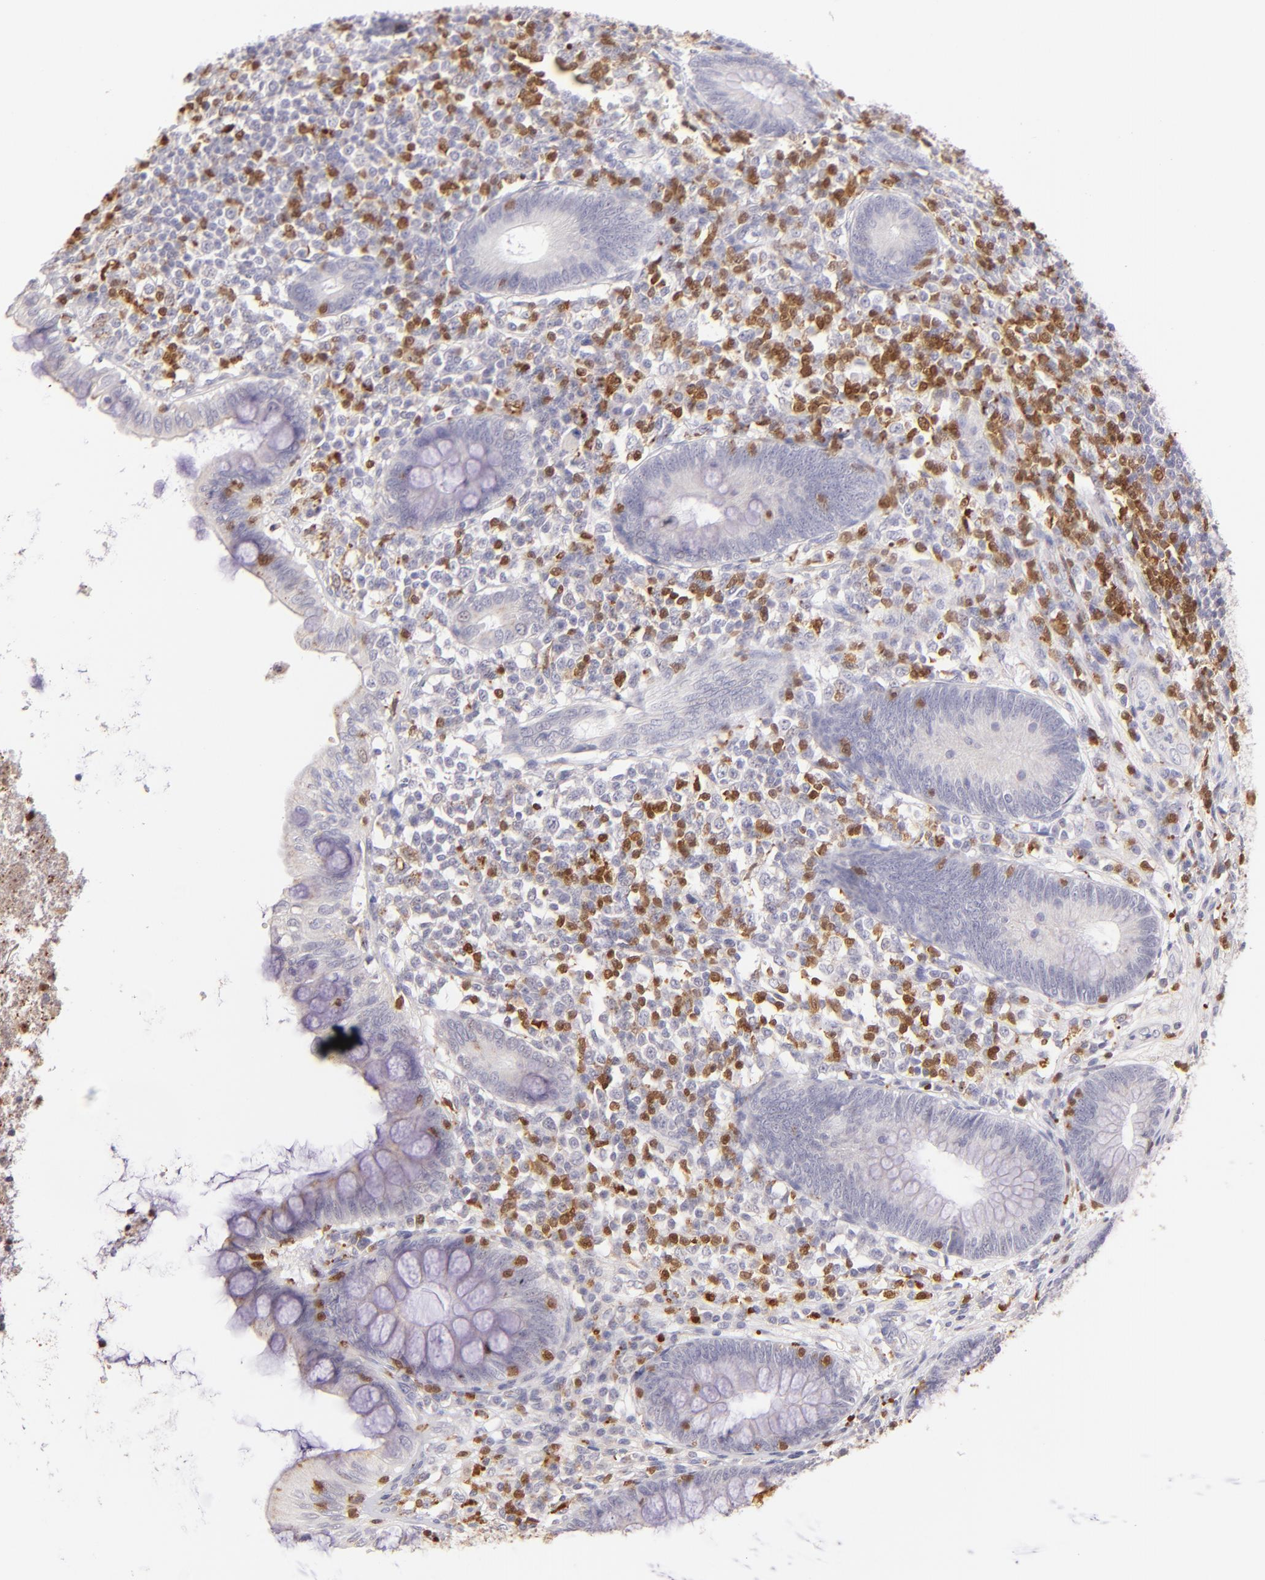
{"staining": {"intensity": "negative", "quantity": "none", "location": "none"}, "tissue": "appendix", "cell_type": "Glandular cells", "image_type": "normal", "snomed": [{"axis": "morphology", "description": "Normal tissue, NOS"}, {"axis": "topography", "description": "Appendix"}], "caption": "Immunohistochemistry (IHC) micrograph of normal appendix: human appendix stained with DAB demonstrates no significant protein positivity in glandular cells. The staining was performed using DAB to visualize the protein expression in brown, while the nuclei were stained in blue with hematoxylin (Magnification: 20x).", "gene": "ZAP70", "patient": {"sex": "female", "age": 66}}